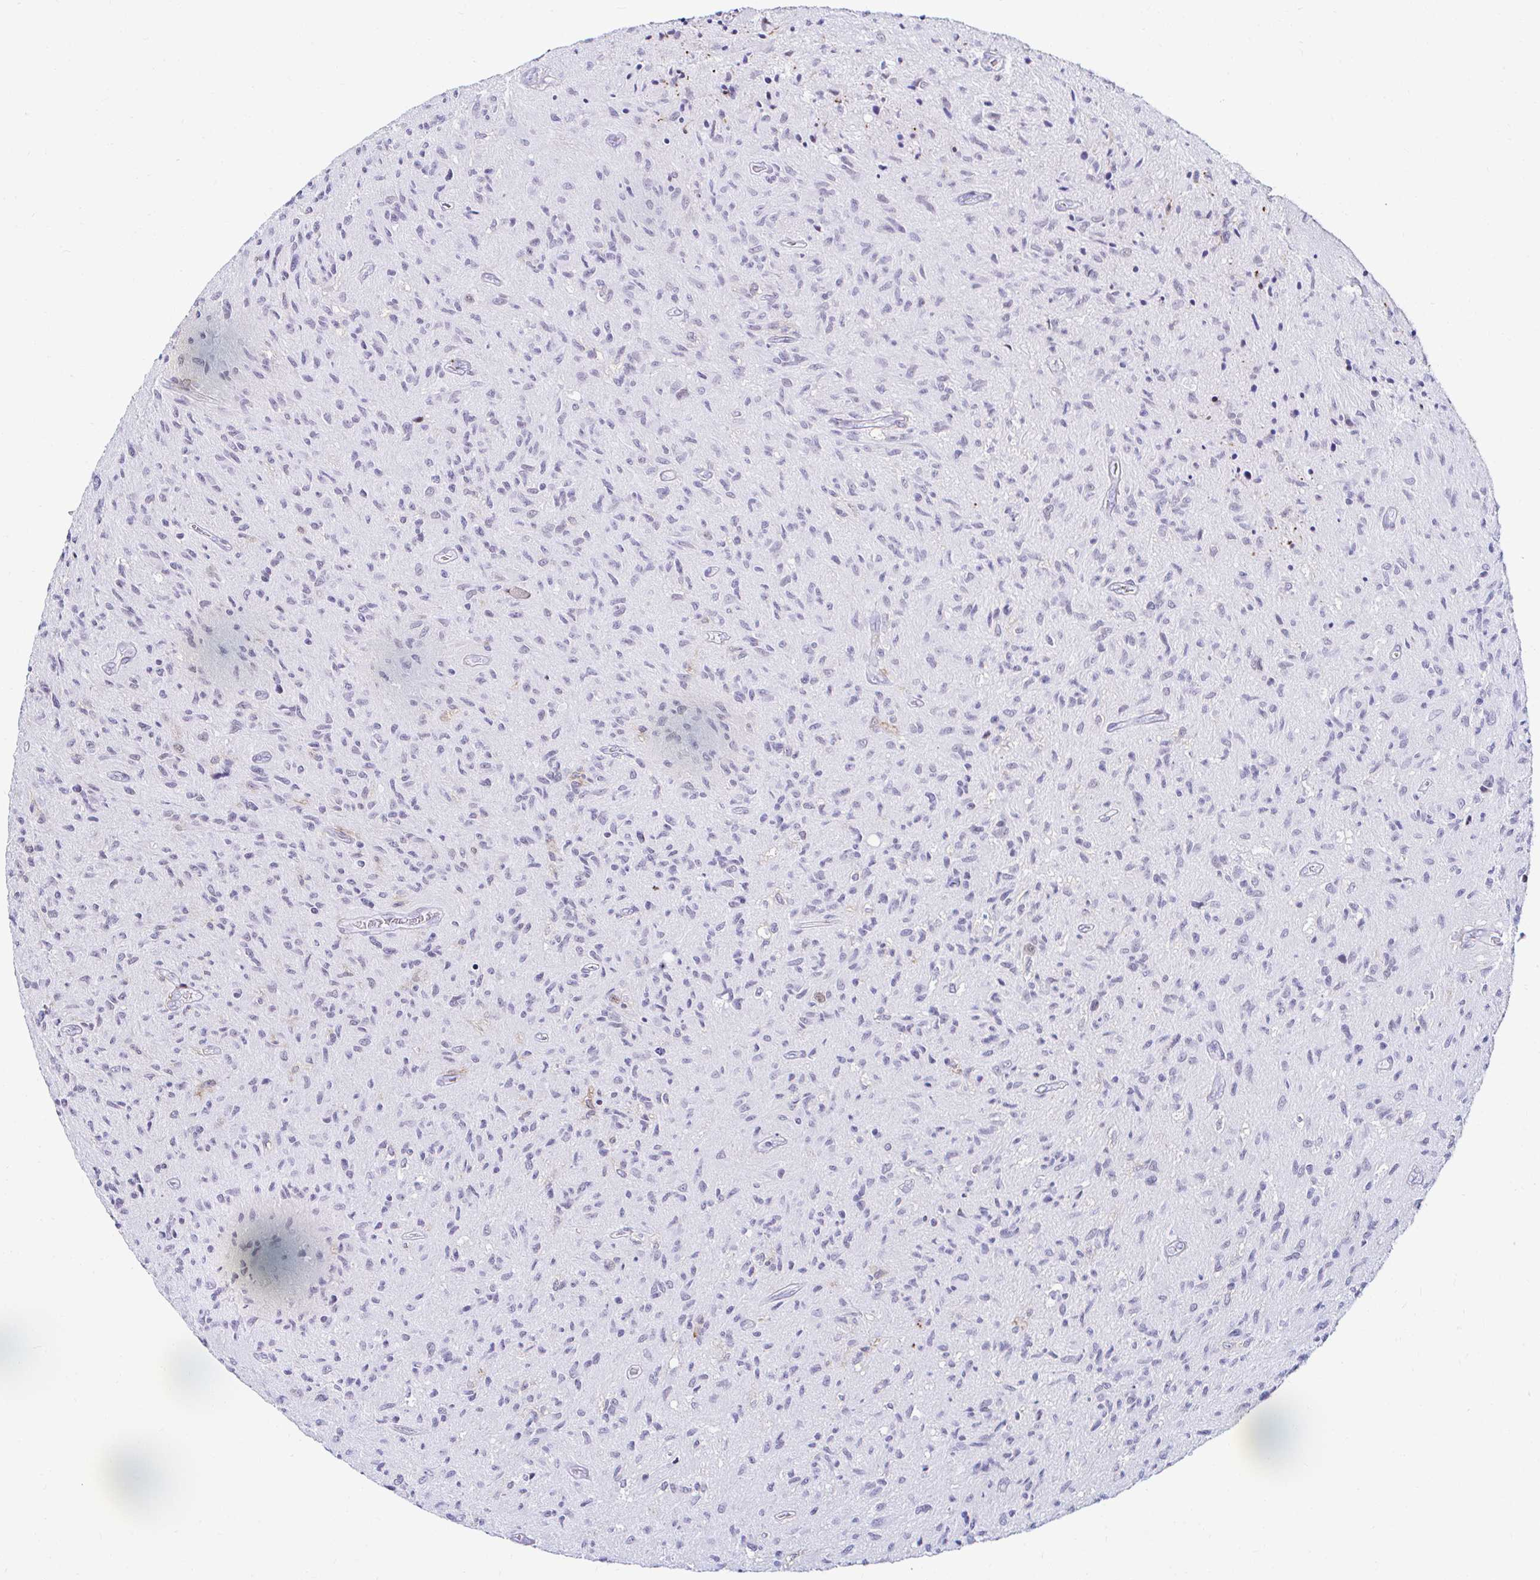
{"staining": {"intensity": "negative", "quantity": "none", "location": "none"}, "tissue": "glioma", "cell_type": "Tumor cells", "image_type": "cancer", "snomed": [{"axis": "morphology", "description": "Glioma, malignant, High grade"}, {"axis": "topography", "description": "Brain"}], "caption": "Immunohistochemistry (IHC) photomicrograph of neoplastic tissue: human glioma stained with DAB (3,3'-diaminobenzidine) exhibits no significant protein expression in tumor cells.", "gene": "CYBB", "patient": {"sex": "male", "age": 54}}